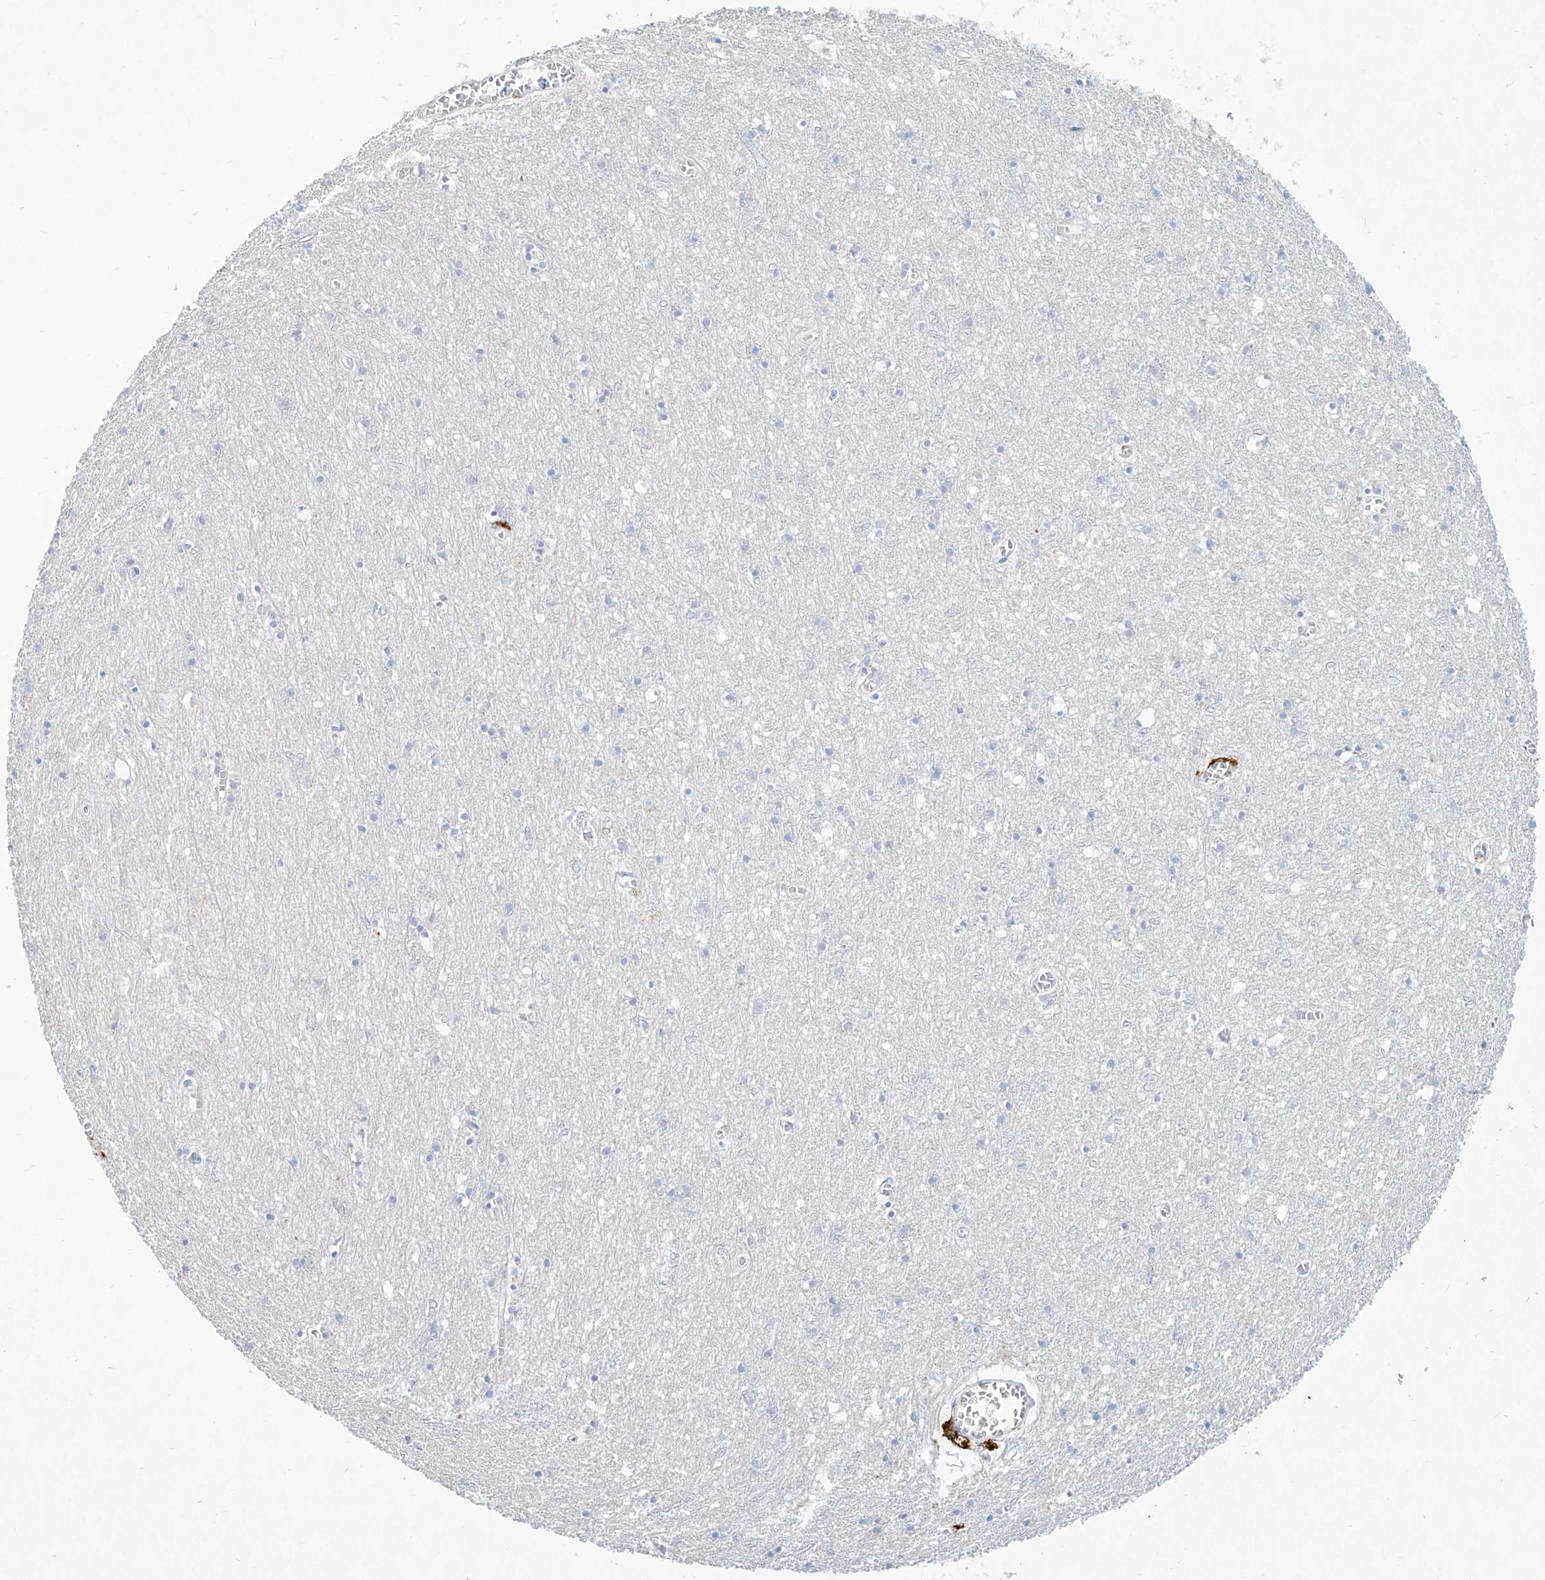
{"staining": {"intensity": "negative", "quantity": "none", "location": "none"}, "tissue": "cerebral cortex", "cell_type": "Endothelial cells", "image_type": "normal", "snomed": [{"axis": "morphology", "description": "Normal tissue, NOS"}, {"axis": "topography", "description": "Cerebral cortex"}], "caption": "Micrograph shows no significant protein staining in endothelial cells of normal cerebral cortex.", "gene": "CD209", "patient": {"sex": "female", "age": 64}}